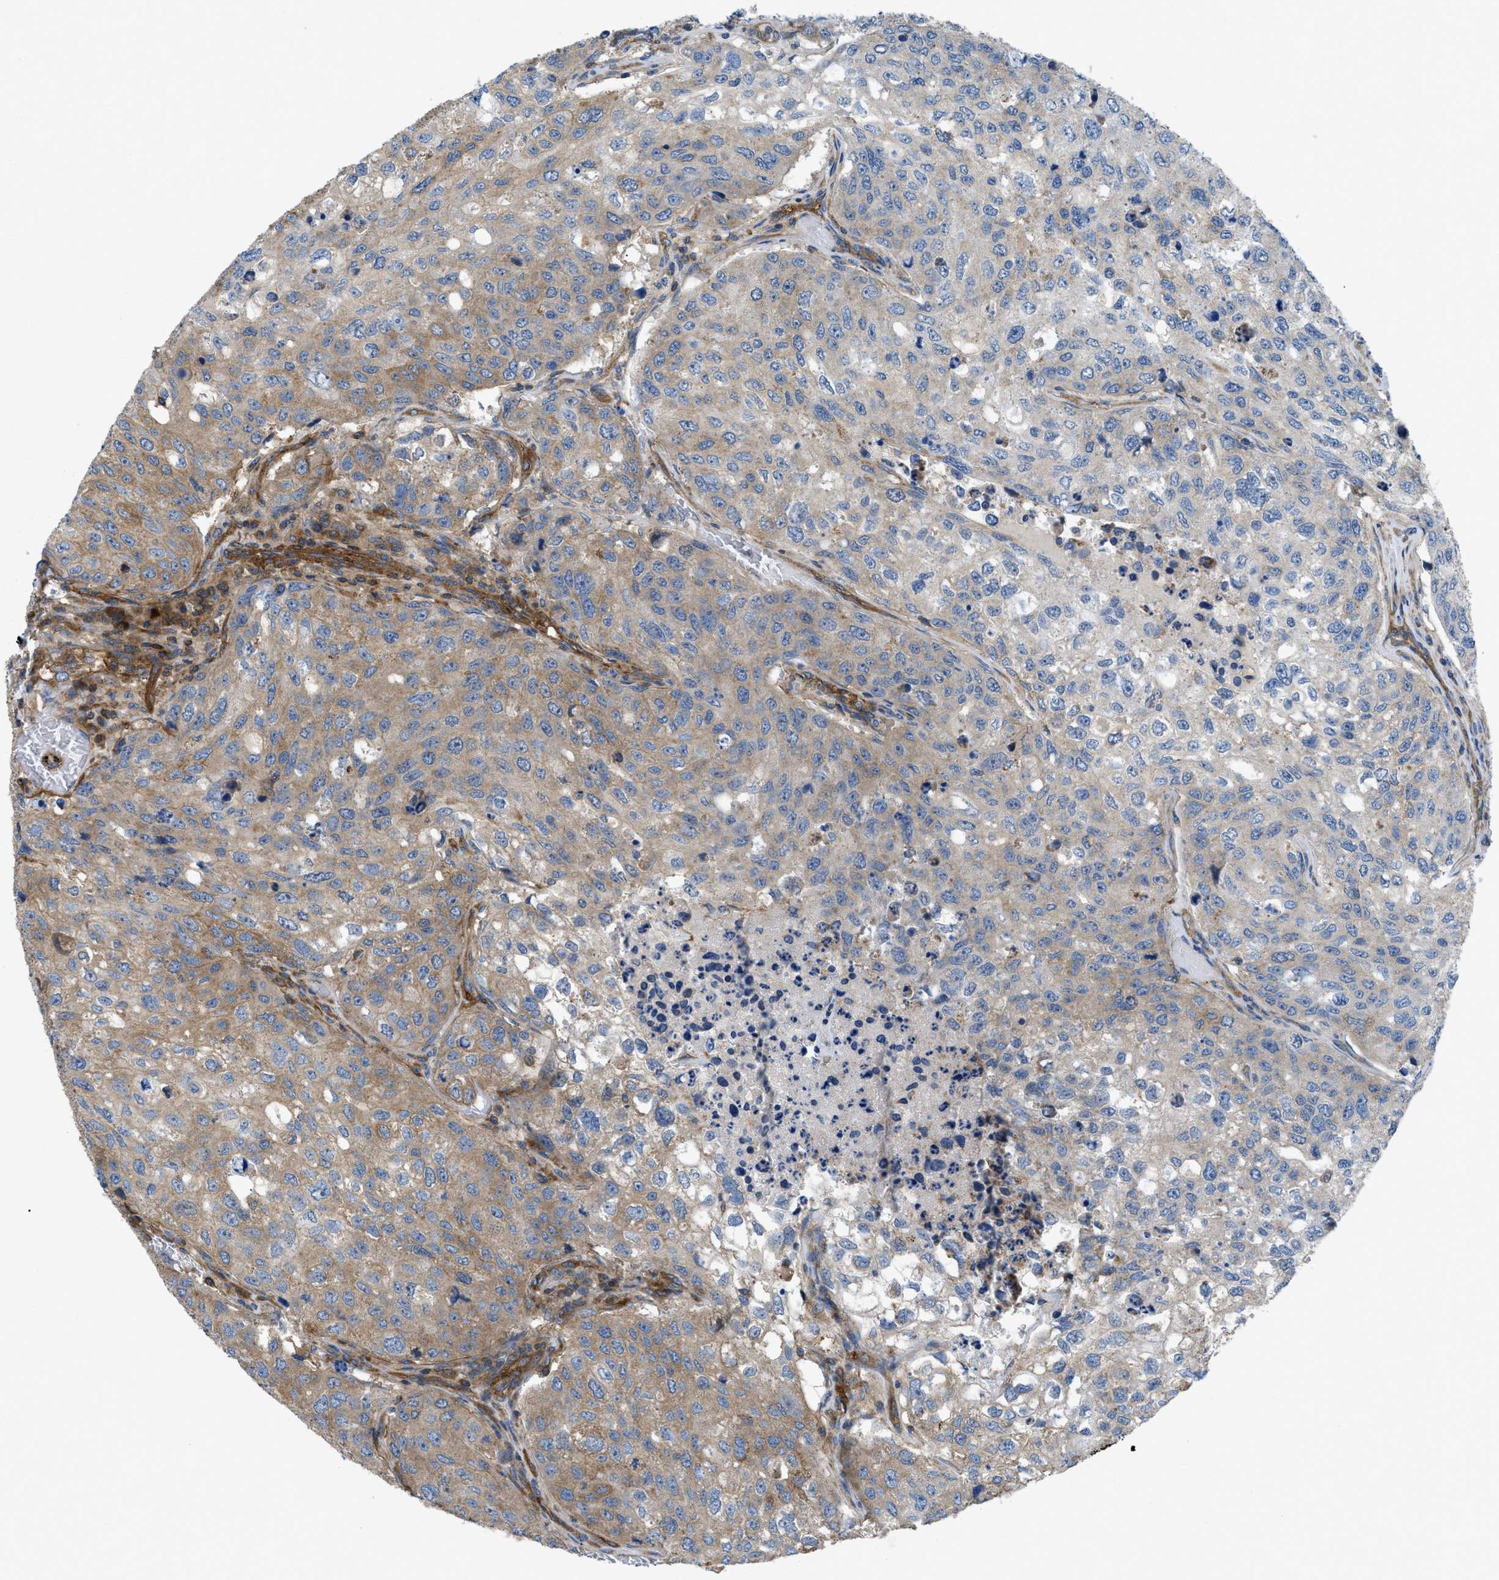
{"staining": {"intensity": "moderate", "quantity": "25%-75%", "location": "cytoplasmic/membranous"}, "tissue": "urothelial cancer", "cell_type": "Tumor cells", "image_type": "cancer", "snomed": [{"axis": "morphology", "description": "Urothelial carcinoma, High grade"}, {"axis": "topography", "description": "Lymph node"}, {"axis": "topography", "description": "Urinary bladder"}], "caption": "A micrograph of urothelial carcinoma (high-grade) stained for a protein demonstrates moderate cytoplasmic/membranous brown staining in tumor cells.", "gene": "ATP2A3", "patient": {"sex": "male", "age": 51}}